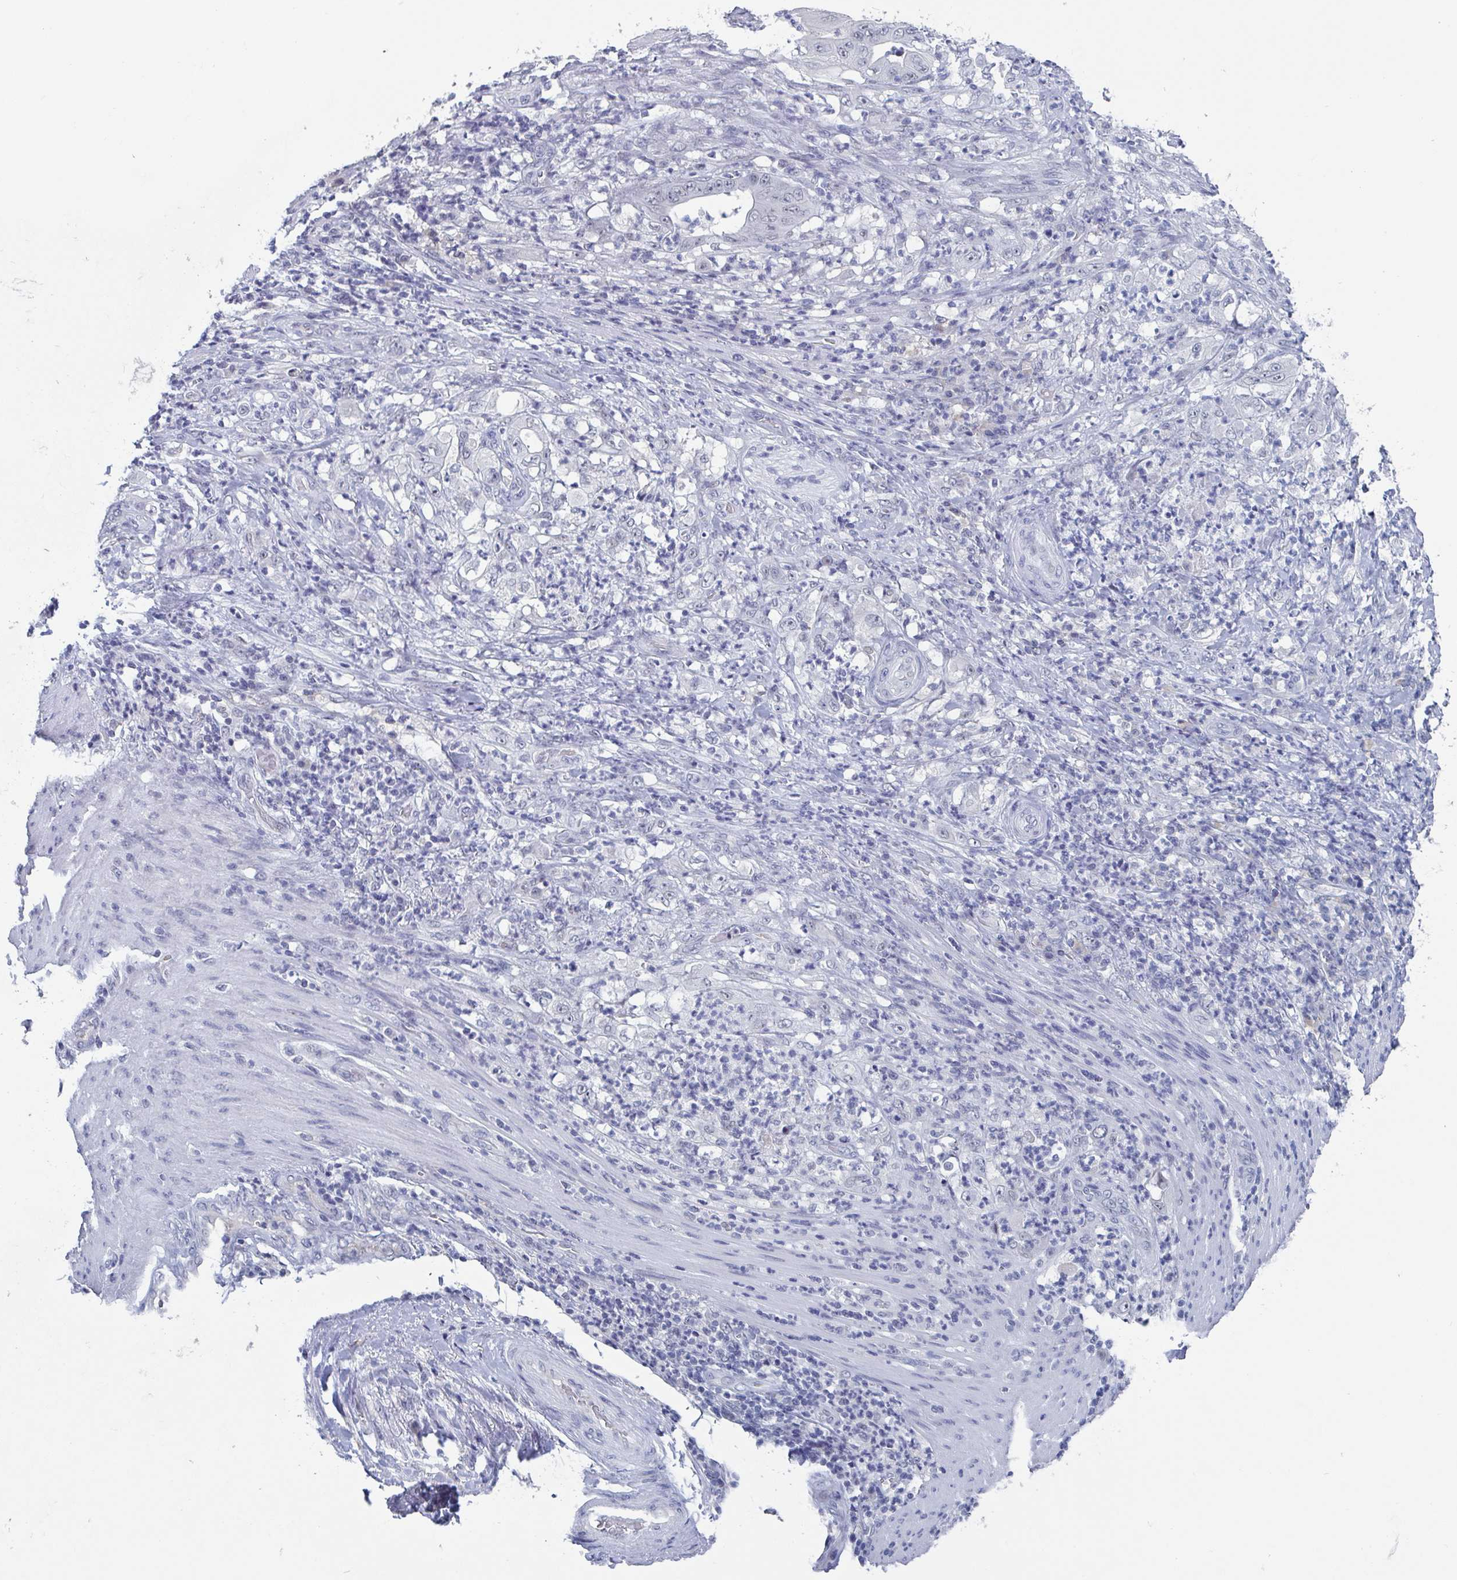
{"staining": {"intensity": "negative", "quantity": "none", "location": "none"}, "tissue": "stomach cancer", "cell_type": "Tumor cells", "image_type": "cancer", "snomed": [{"axis": "morphology", "description": "Adenocarcinoma, NOS"}, {"axis": "topography", "description": "Stomach"}], "caption": "IHC micrograph of neoplastic tissue: adenocarcinoma (stomach) stained with DAB exhibits no significant protein expression in tumor cells.", "gene": "KDM4D", "patient": {"sex": "female", "age": 73}}